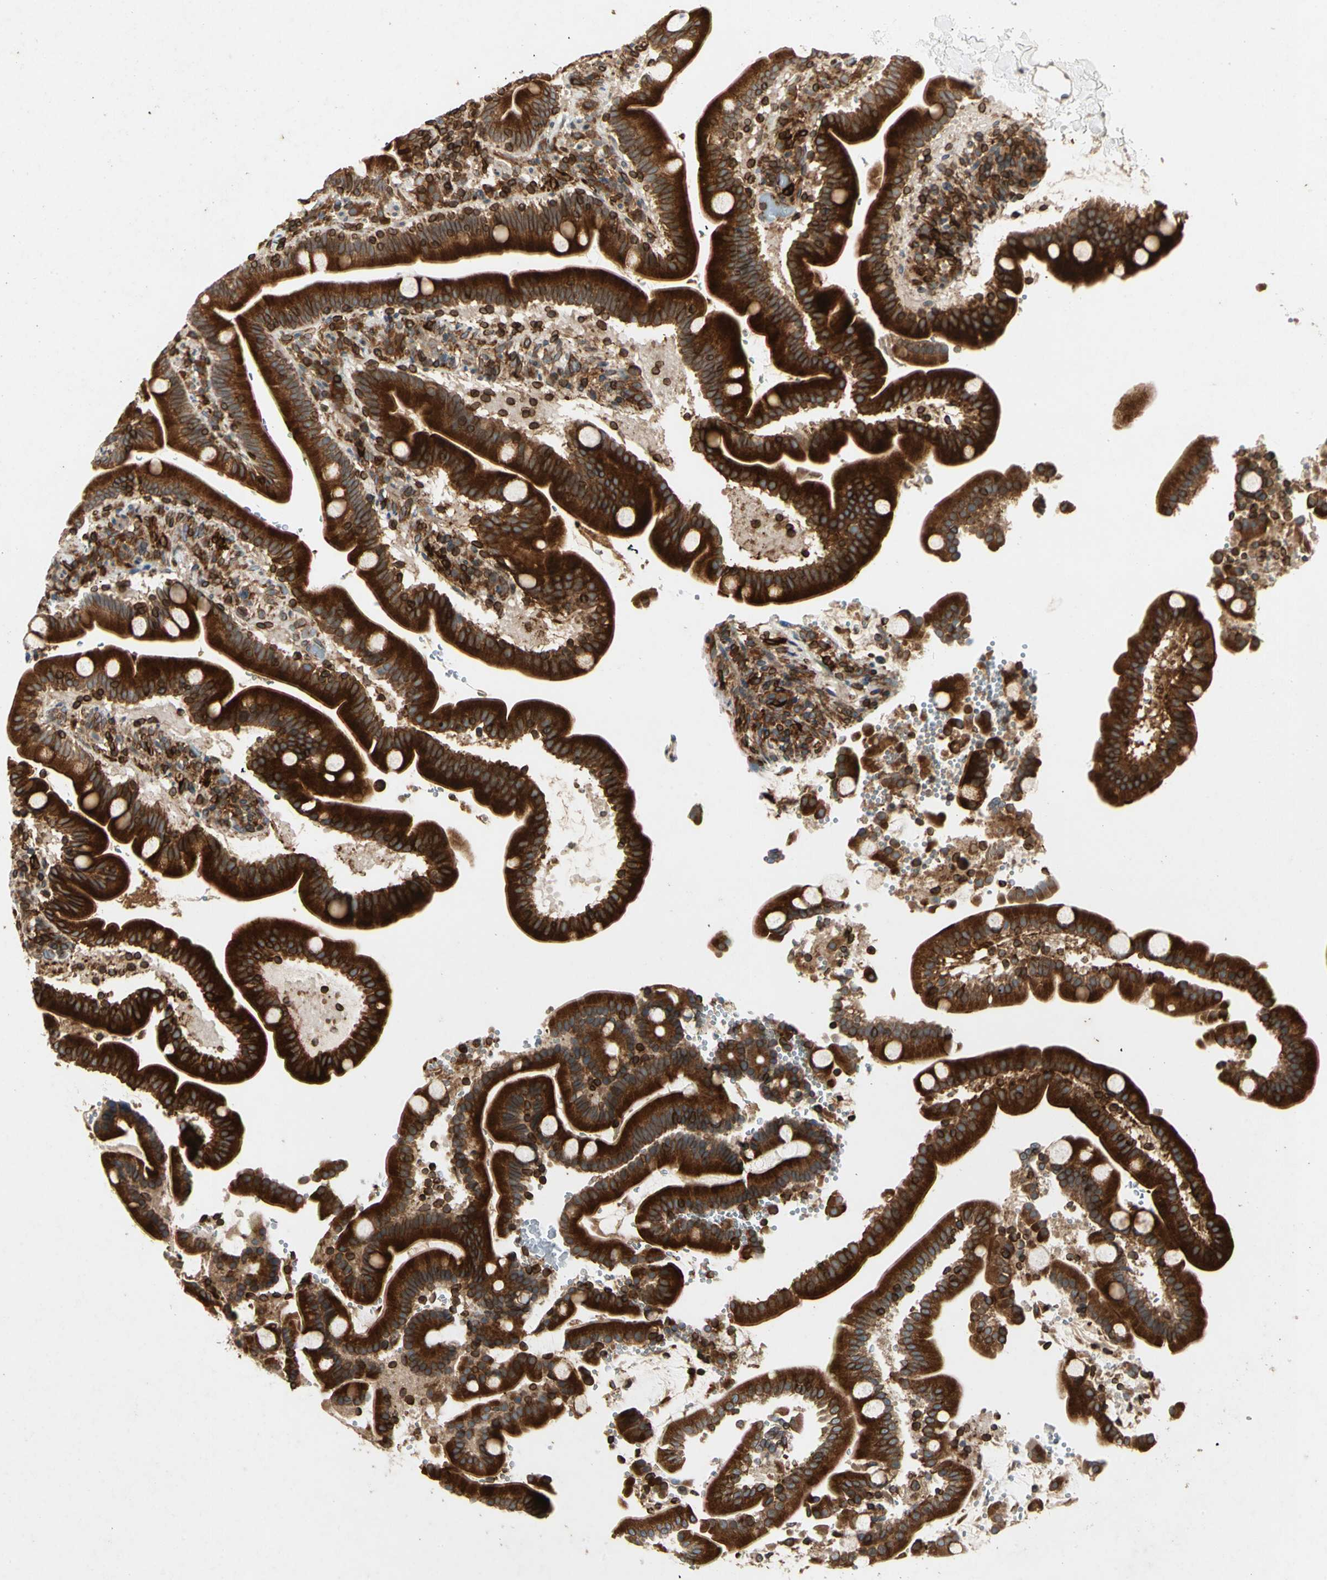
{"staining": {"intensity": "strong", "quantity": ">75%", "location": "cytoplasmic/membranous"}, "tissue": "duodenum", "cell_type": "Glandular cells", "image_type": "normal", "snomed": [{"axis": "morphology", "description": "Normal tissue, NOS"}, {"axis": "topography", "description": "Duodenum"}], "caption": "The image shows immunohistochemical staining of normal duodenum. There is strong cytoplasmic/membranous positivity is appreciated in approximately >75% of glandular cells. Ihc stains the protein in brown and the nuclei are stained blue.", "gene": "TAPBP", "patient": {"sex": "male", "age": 54}}